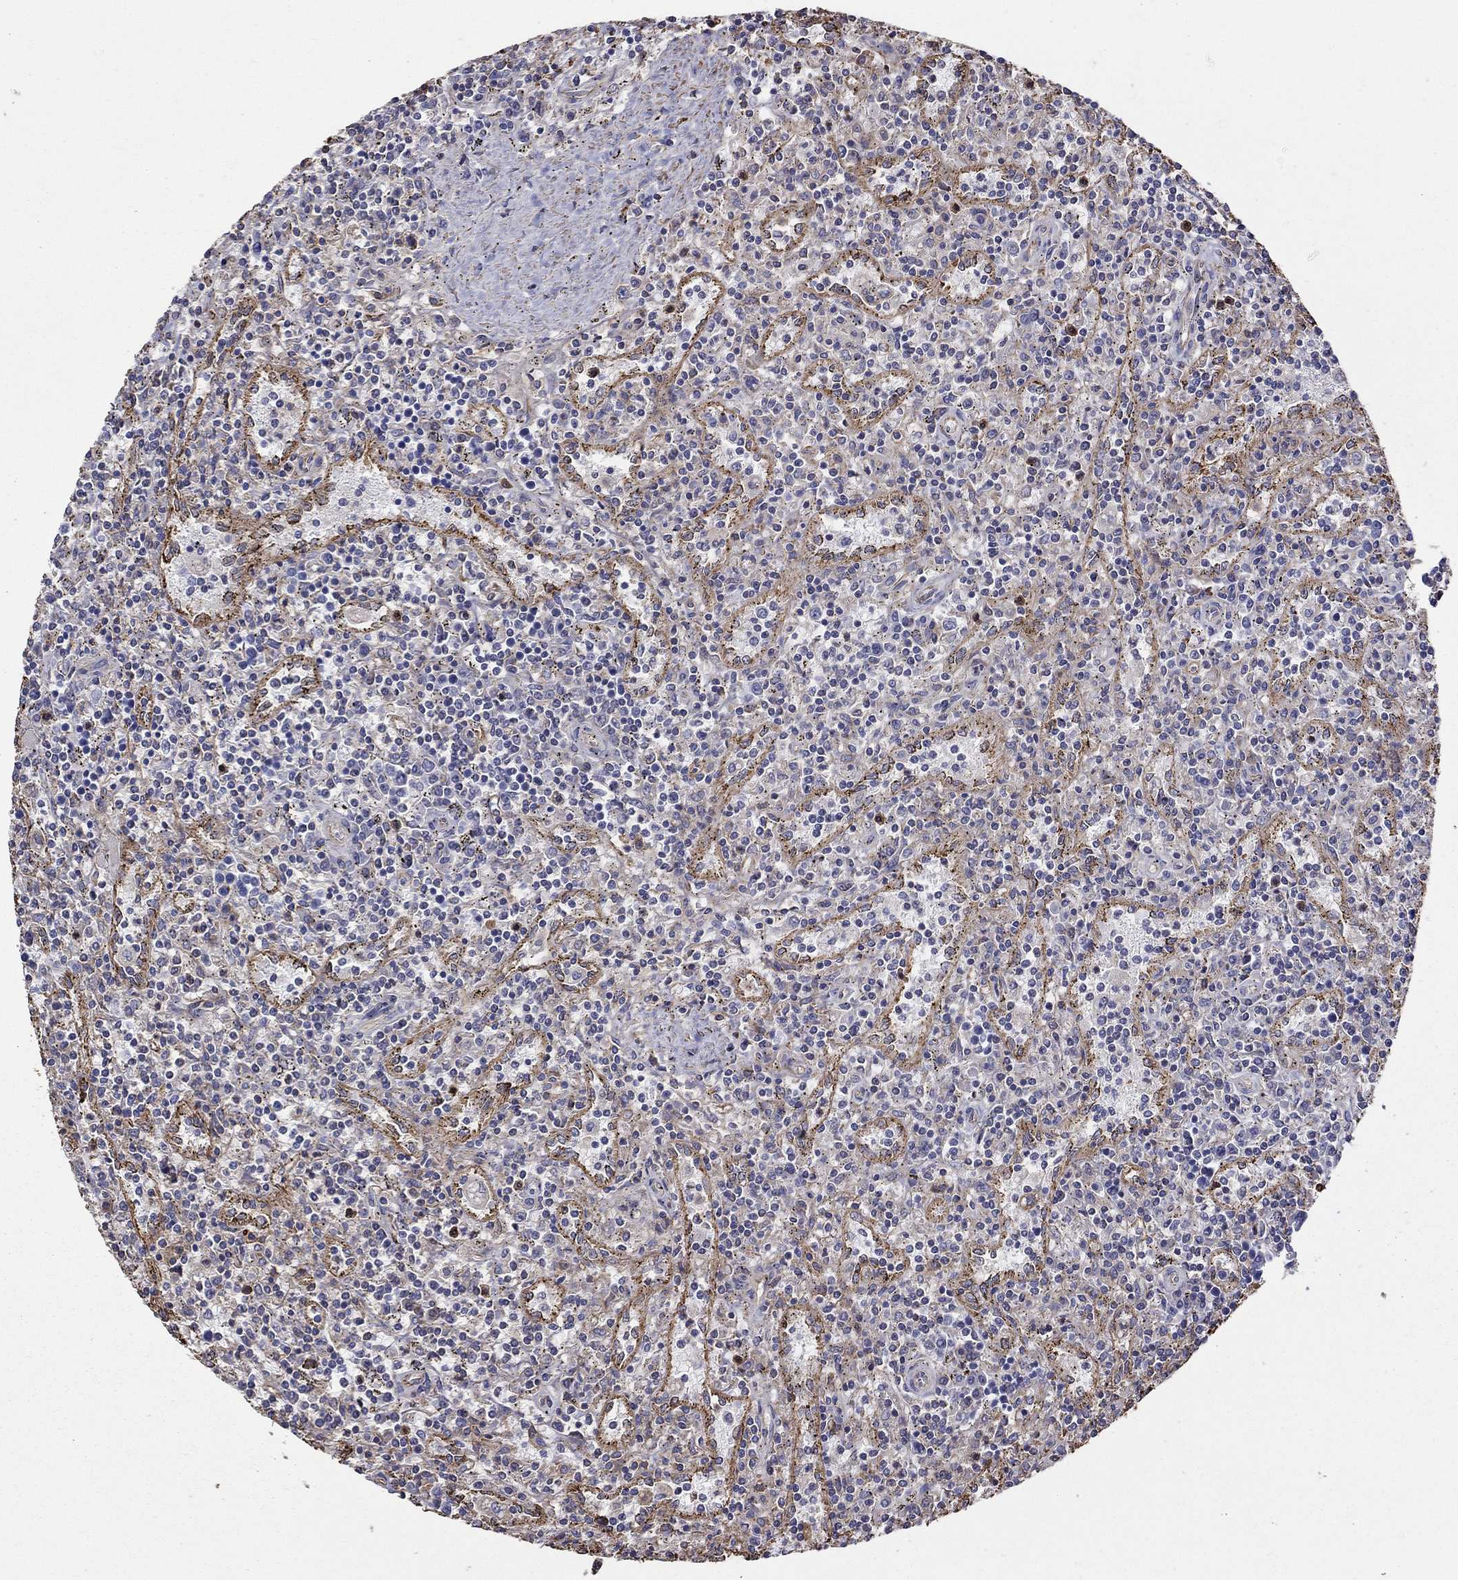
{"staining": {"intensity": "negative", "quantity": "none", "location": "none"}, "tissue": "lymphoma", "cell_type": "Tumor cells", "image_type": "cancer", "snomed": [{"axis": "morphology", "description": "Malignant lymphoma, non-Hodgkin's type, Low grade"}, {"axis": "topography", "description": "Spleen"}], "caption": "IHC of human lymphoma shows no expression in tumor cells.", "gene": "NPHP1", "patient": {"sex": "male", "age": 62}}